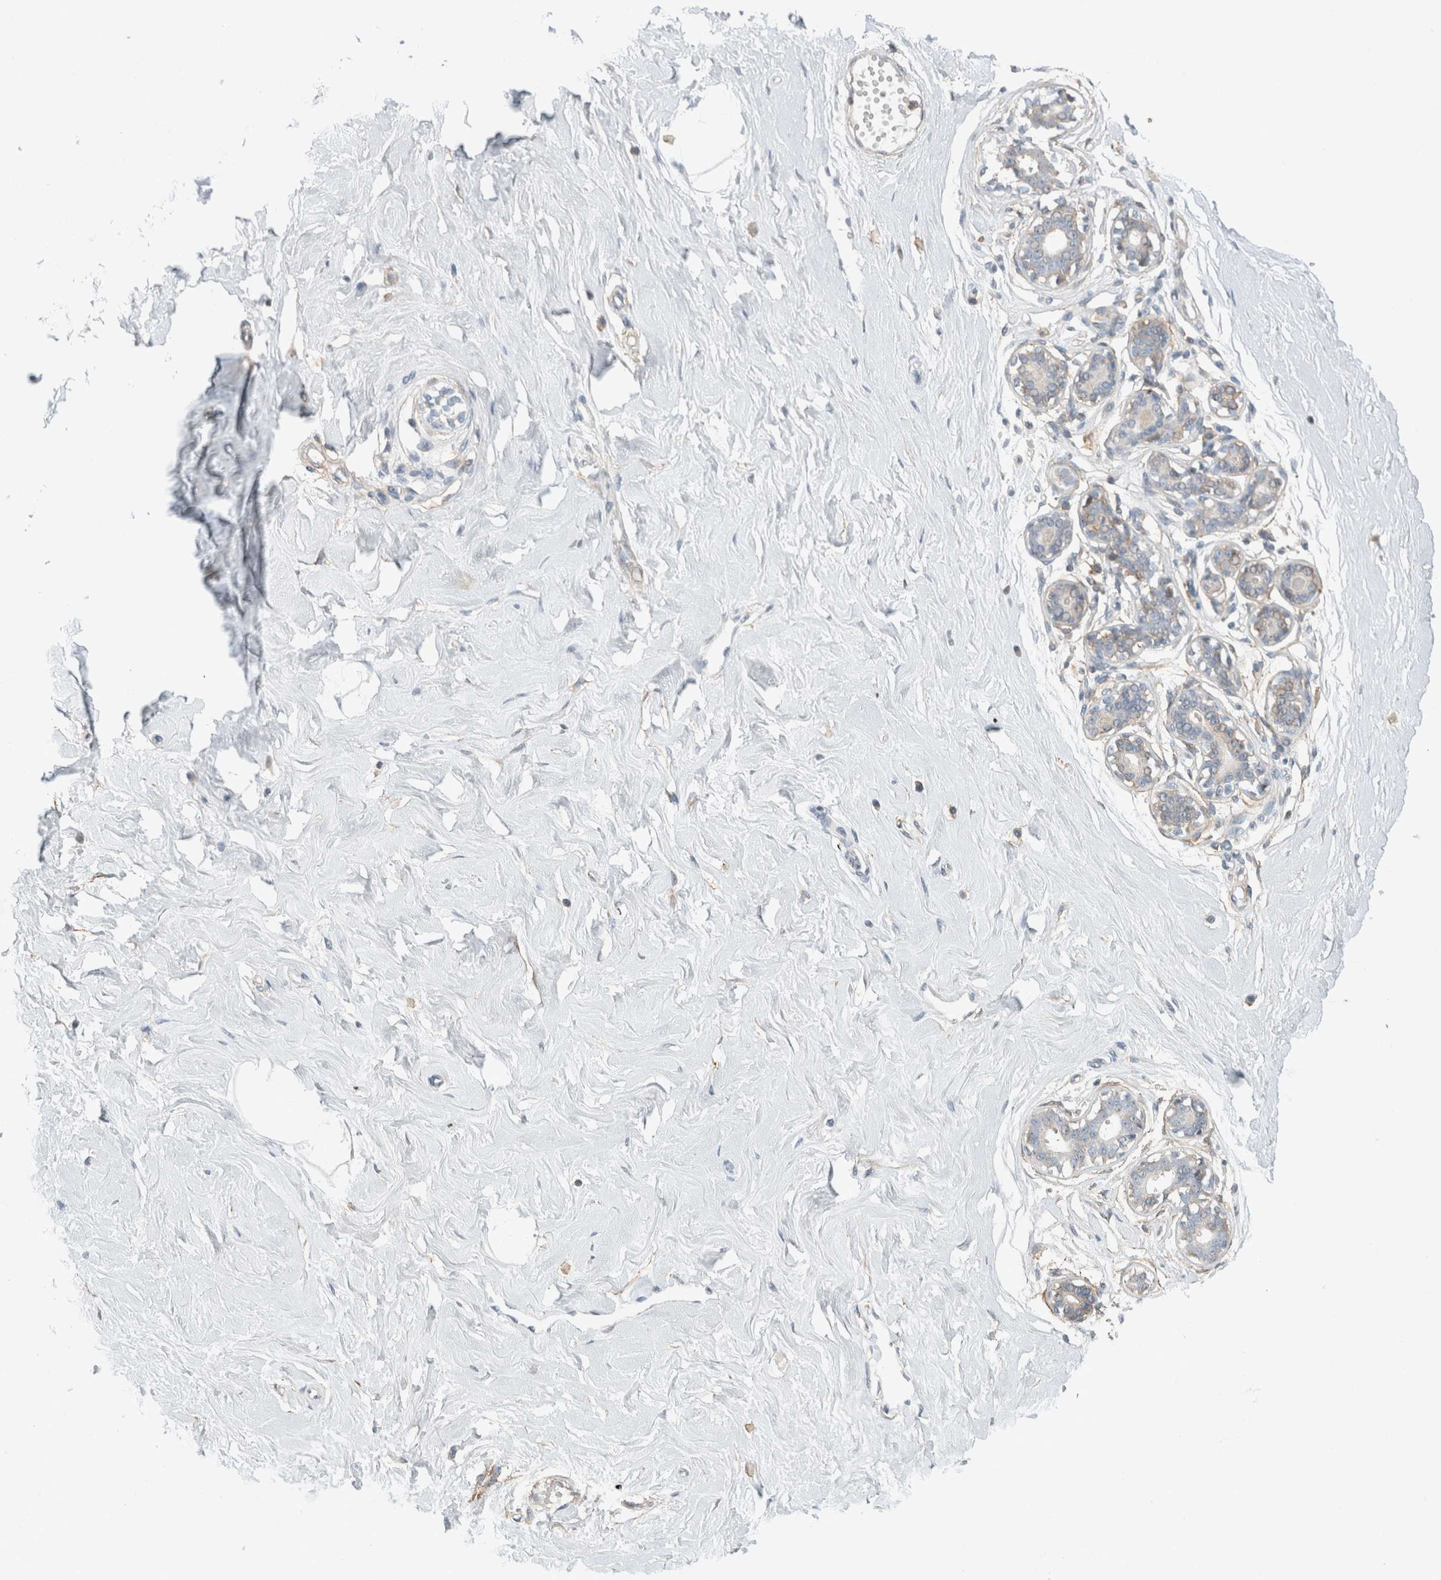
{"staining": {"intensity": "negative", "quantity": "none", "location": "none"}, "tissue": "breast", "cell_type": "Adipocytes", "image_type": "normal", "snomed": [{"axis": "morphology", "description": "Normal tissue, NOS"}, {"axis": "morphology", "description": "Adenoma, NOS"}, {"axis": "topography", "description": "Breast"}], "caption": "Protein analysis of benign breast shows no significant staining in adipocytes.", "gene": "ERCC6L2", "patient": {"sex": "female", "age": 23}}